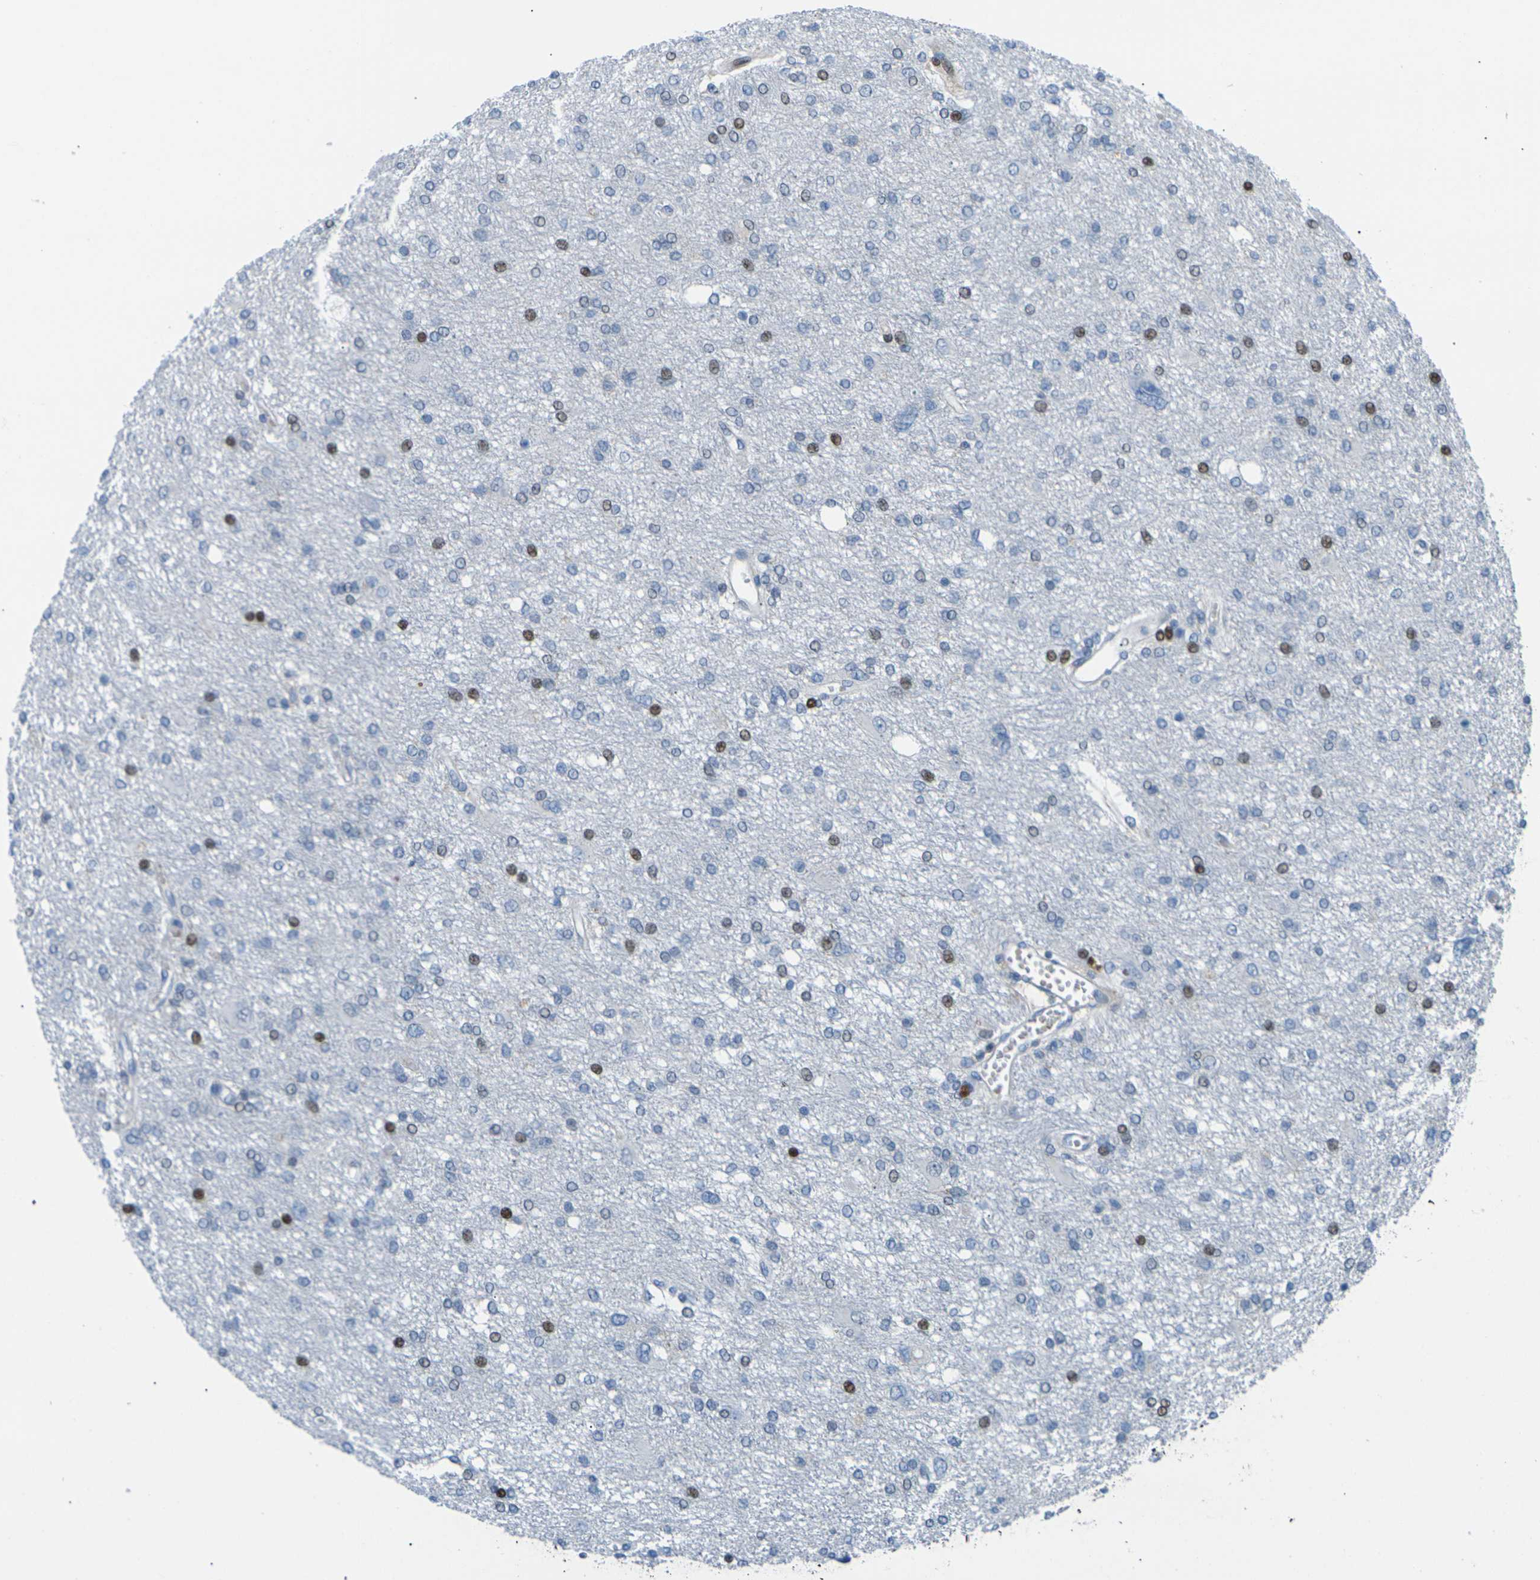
{"staining": {"intensity": "strong", "quantity": "<25%", "location": "nuclear"}, "tissue": "glioma", "cell_type": "Tumor cells", "image_type": "cancer", "snomed": [{"axis": "morphology", "description": "Glioma, malignant, High grade"}, {"axis": "topography", "description": "Brain"}], "caption": "A photomicrograph of human high-grade glioma (malignant) stained for a protein demonstrates strong nuclear brown staining in tumor cells.", "gene": "RPS6KA3", "patient": {"sex": "female", "age": 59}}